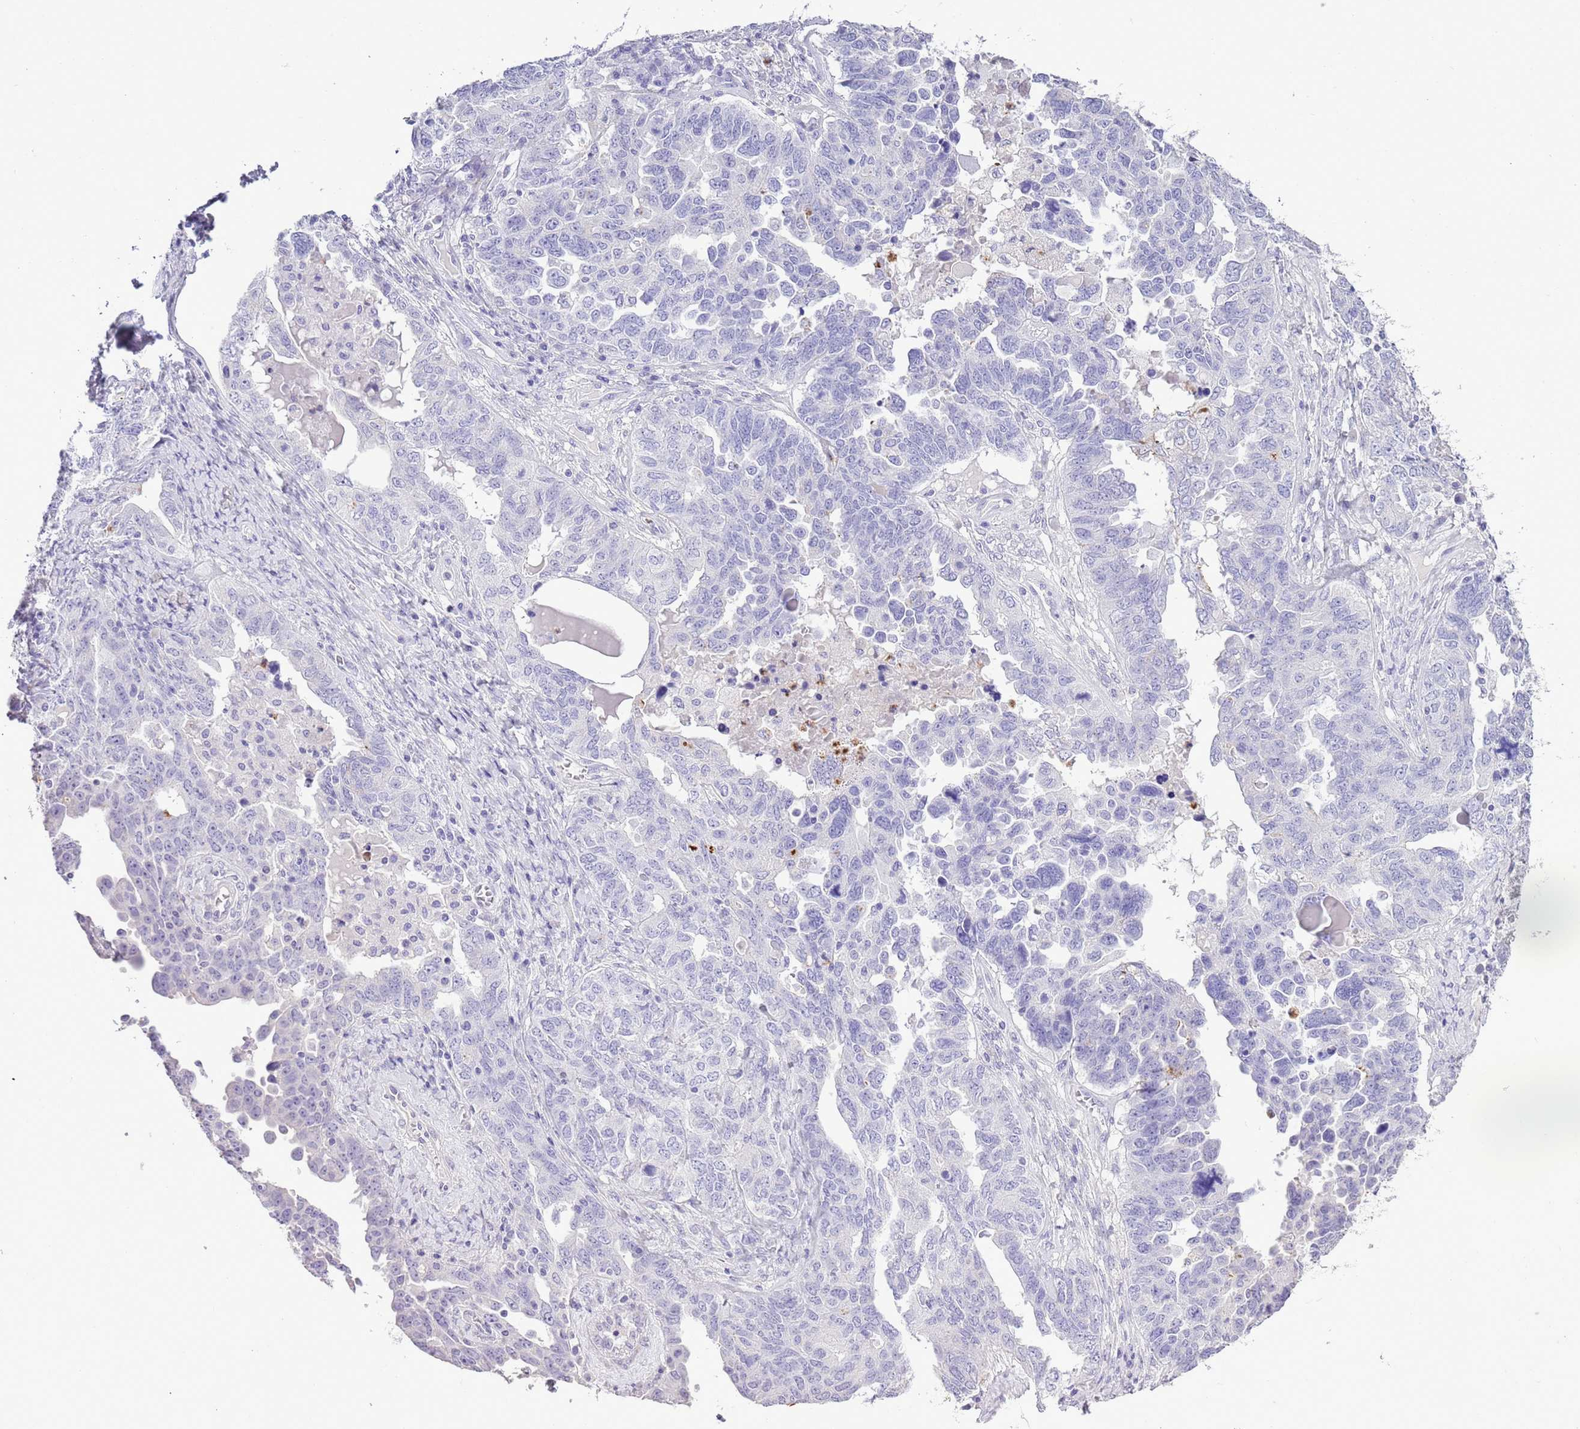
{"staining": {"intensity": "negative", "quantity": "none", "location": "none"}, "tissue": "ovarian cancer", "cell_type": "Tumor cells", "image_type": "cancer", "snomed": [{"axis": "morphology", "description": "Carcinoma, endometroid"}, {"axis": "topography", "description": "Ovary"}], "caption": "An image of ovarian cancer stained for a protein demonstrates no brown staining in tumor cells.", "gene": "OR2Z1", "patient": {"sex": "female", "age": 62}}